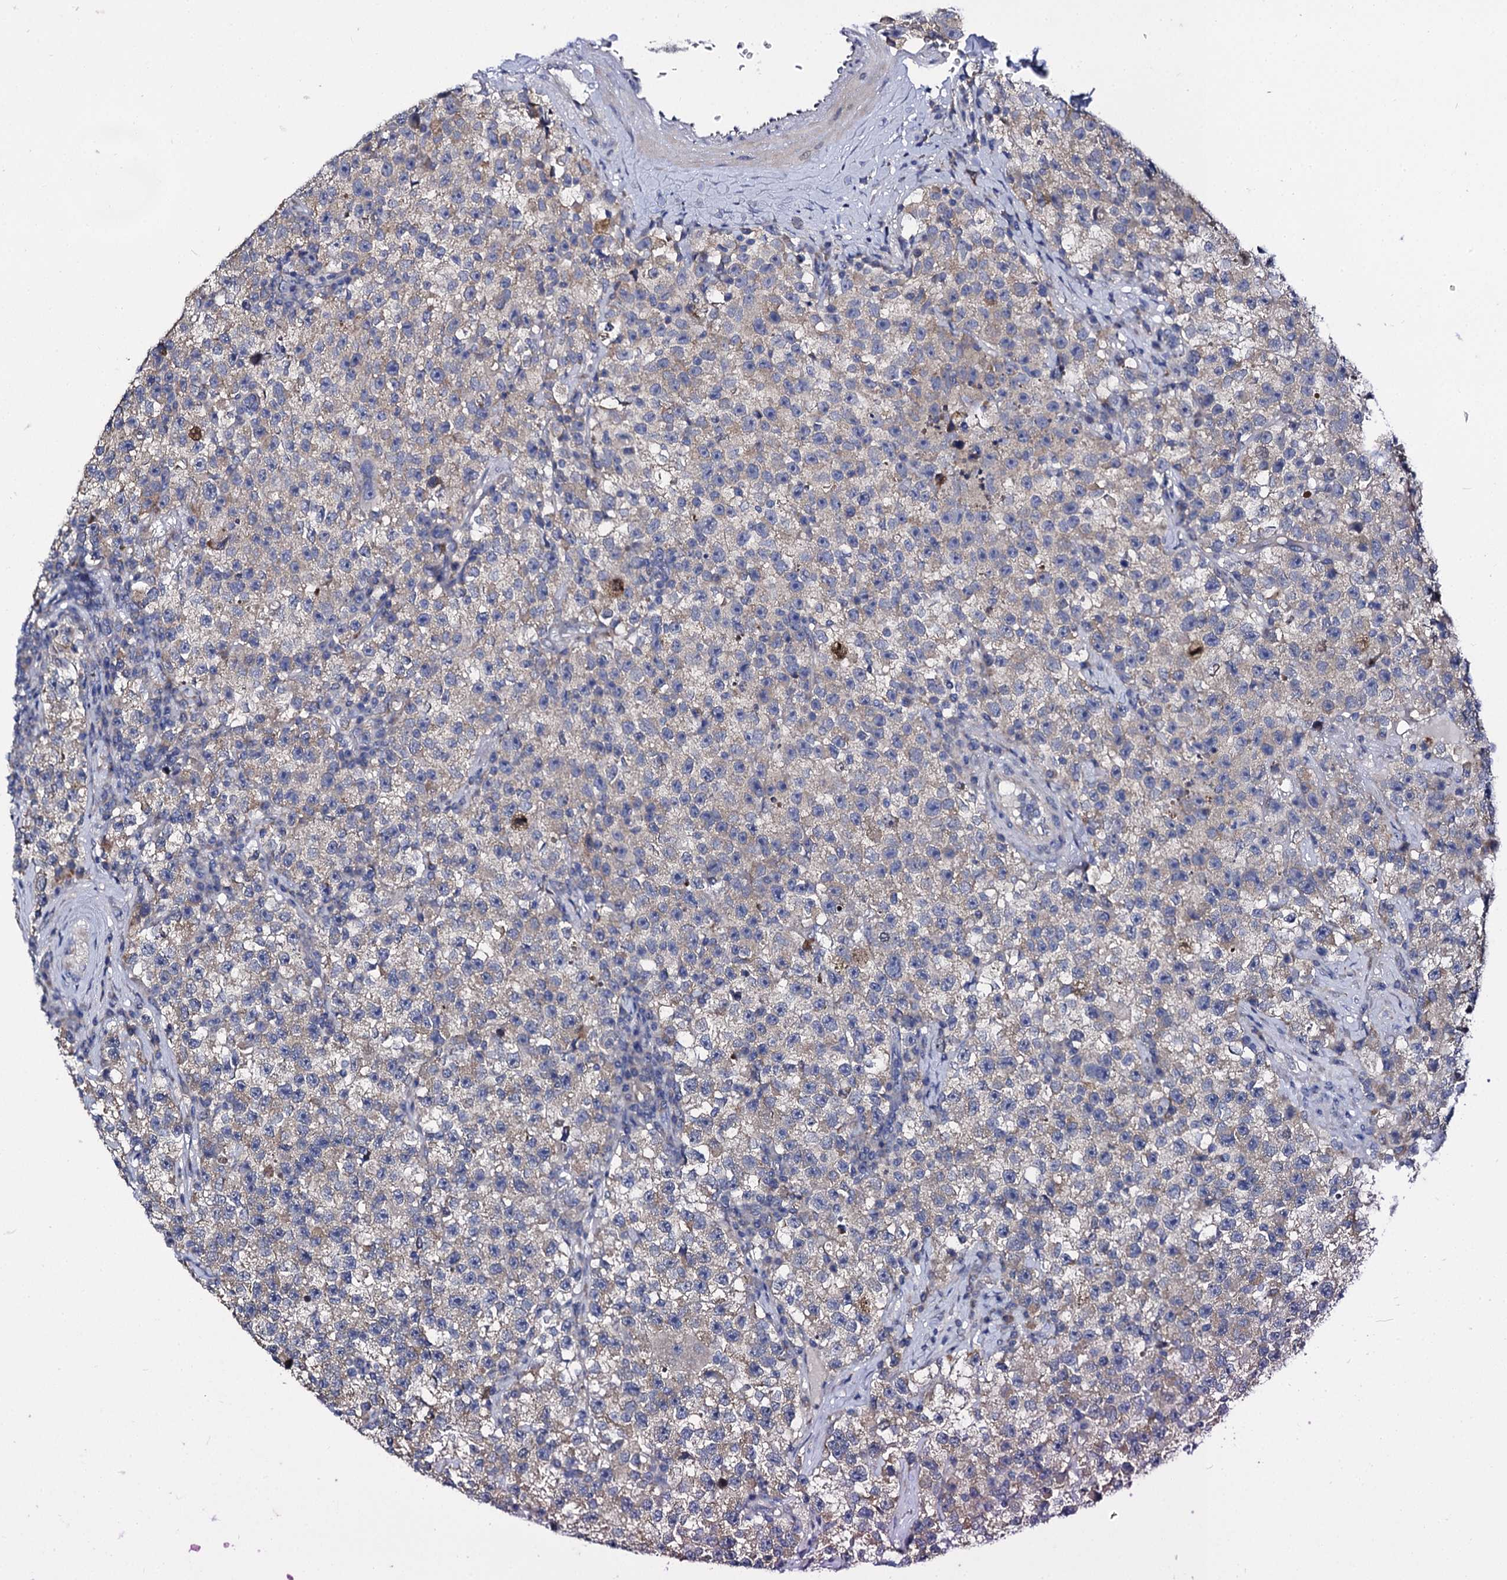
{"staining": {"intensity": "weak", "quantity": "25%-75%", "location": "cytoplasmic/membranous"}, "tissue": "testis cancer", "cell_type": "Tumor cells", "image_type": "cancer", "snomed": [{"axis": "morphology", "description": "Seminoma, NOS"}, {"axis": "topography", "description": "Testis"}], "caption": "This is an image of IHC staining of testis cancer, which shows weak staining in the cytoplasmic/membranous of tumor cells.", "gene": "PANX2", "patient": {"sex": "male", "age": 22}}